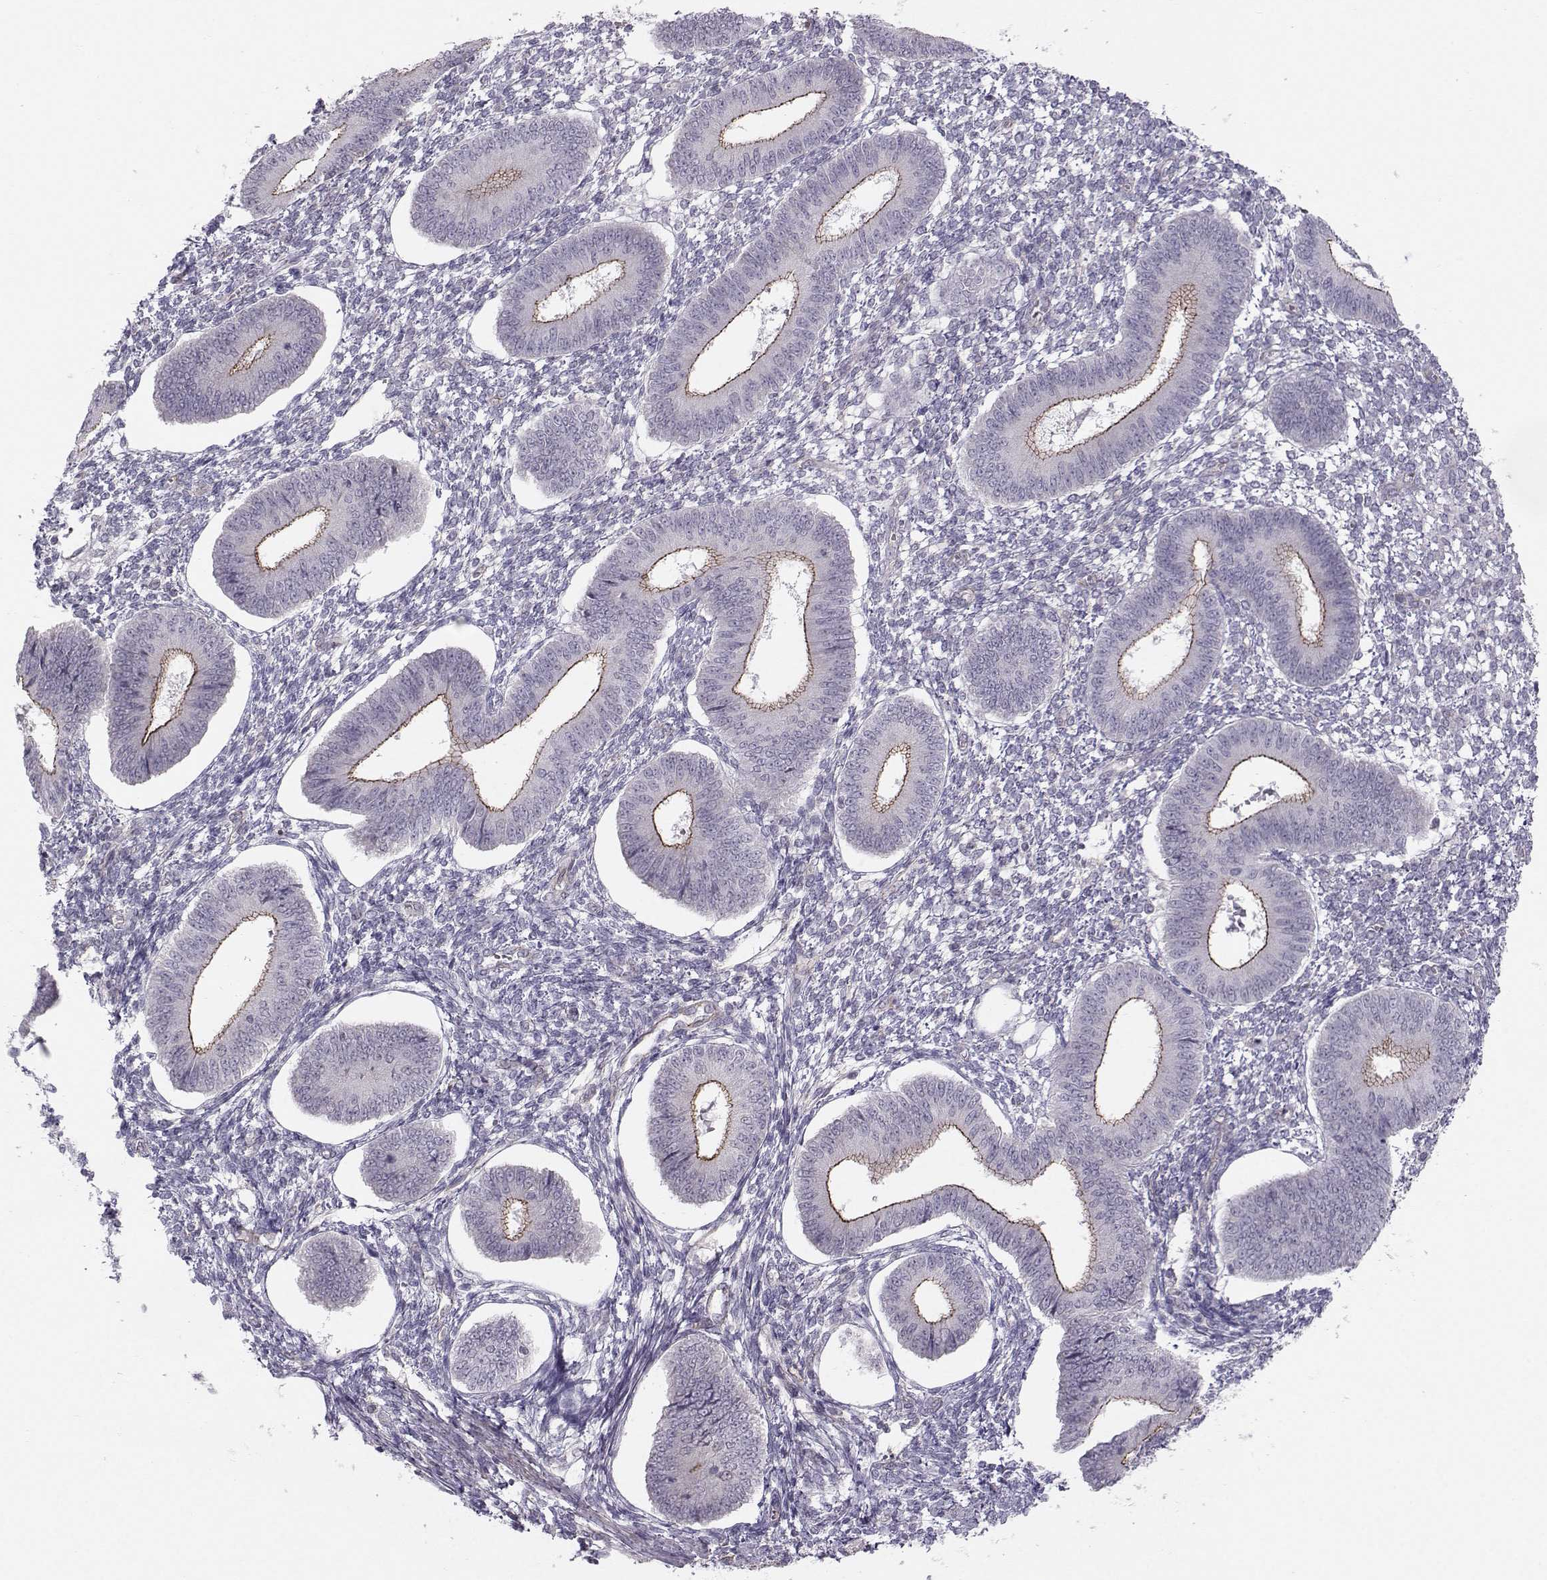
{"staining": {"intensity": "negative", "quantity": "none", "location": "none"}, "tissue": "endometrium", "cell_type": "Cells in endometrial stroma", "image_type": "normal", "snomed": [{"axis": "morphology", "description": "Normal tissue, NOS"}, {"axis": "topography", "description": "Endometrium"}], "caption": "IHC photomicrograph of benign endometrium: human endometrium stained with DAB (3,3'-diaminobenzidine) shows no significant protein staining in cells in endometrial stroma.", "gene": "MAST1", "patient": {"sex": "female", "age": 42}}